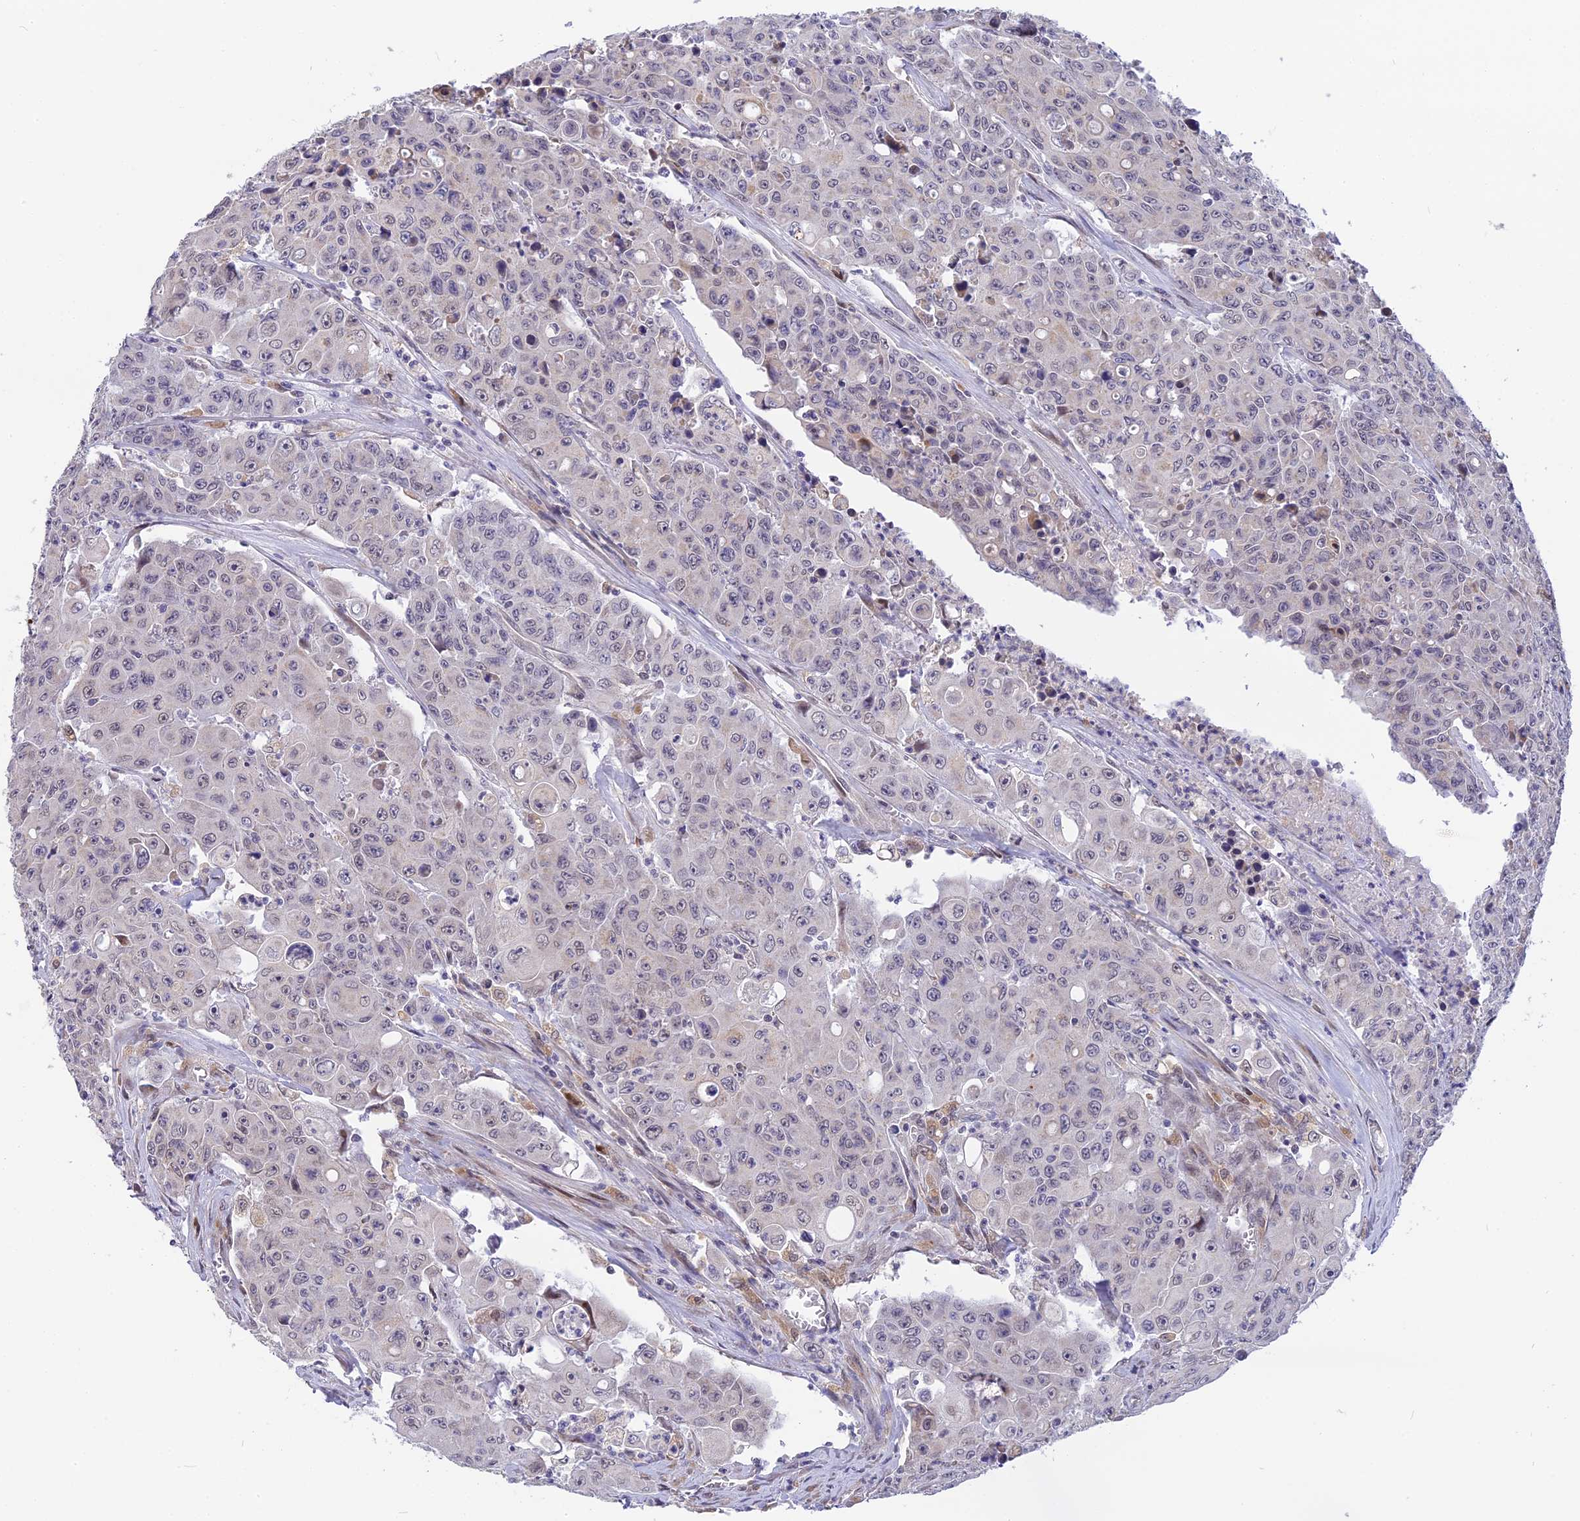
{"staining": {"intensity": "weak", "quantity": "<25%", "location": "nuclear"}, "tissue": "colorectal cancer", "cell_type": "Tumor cells", "image_type": "cancer", "snomed": [{"axis": "morphology", "description": "Adenocarcinoma, NOS"}, {"axis": "topography", "description": "Colon"}], "caption": "The micrograph displays no staining of tumor cells in colorectal cancer (adenocarcinoma).", "gene": "KCTD14", "patient": {"sex": "male", "age": 51}}